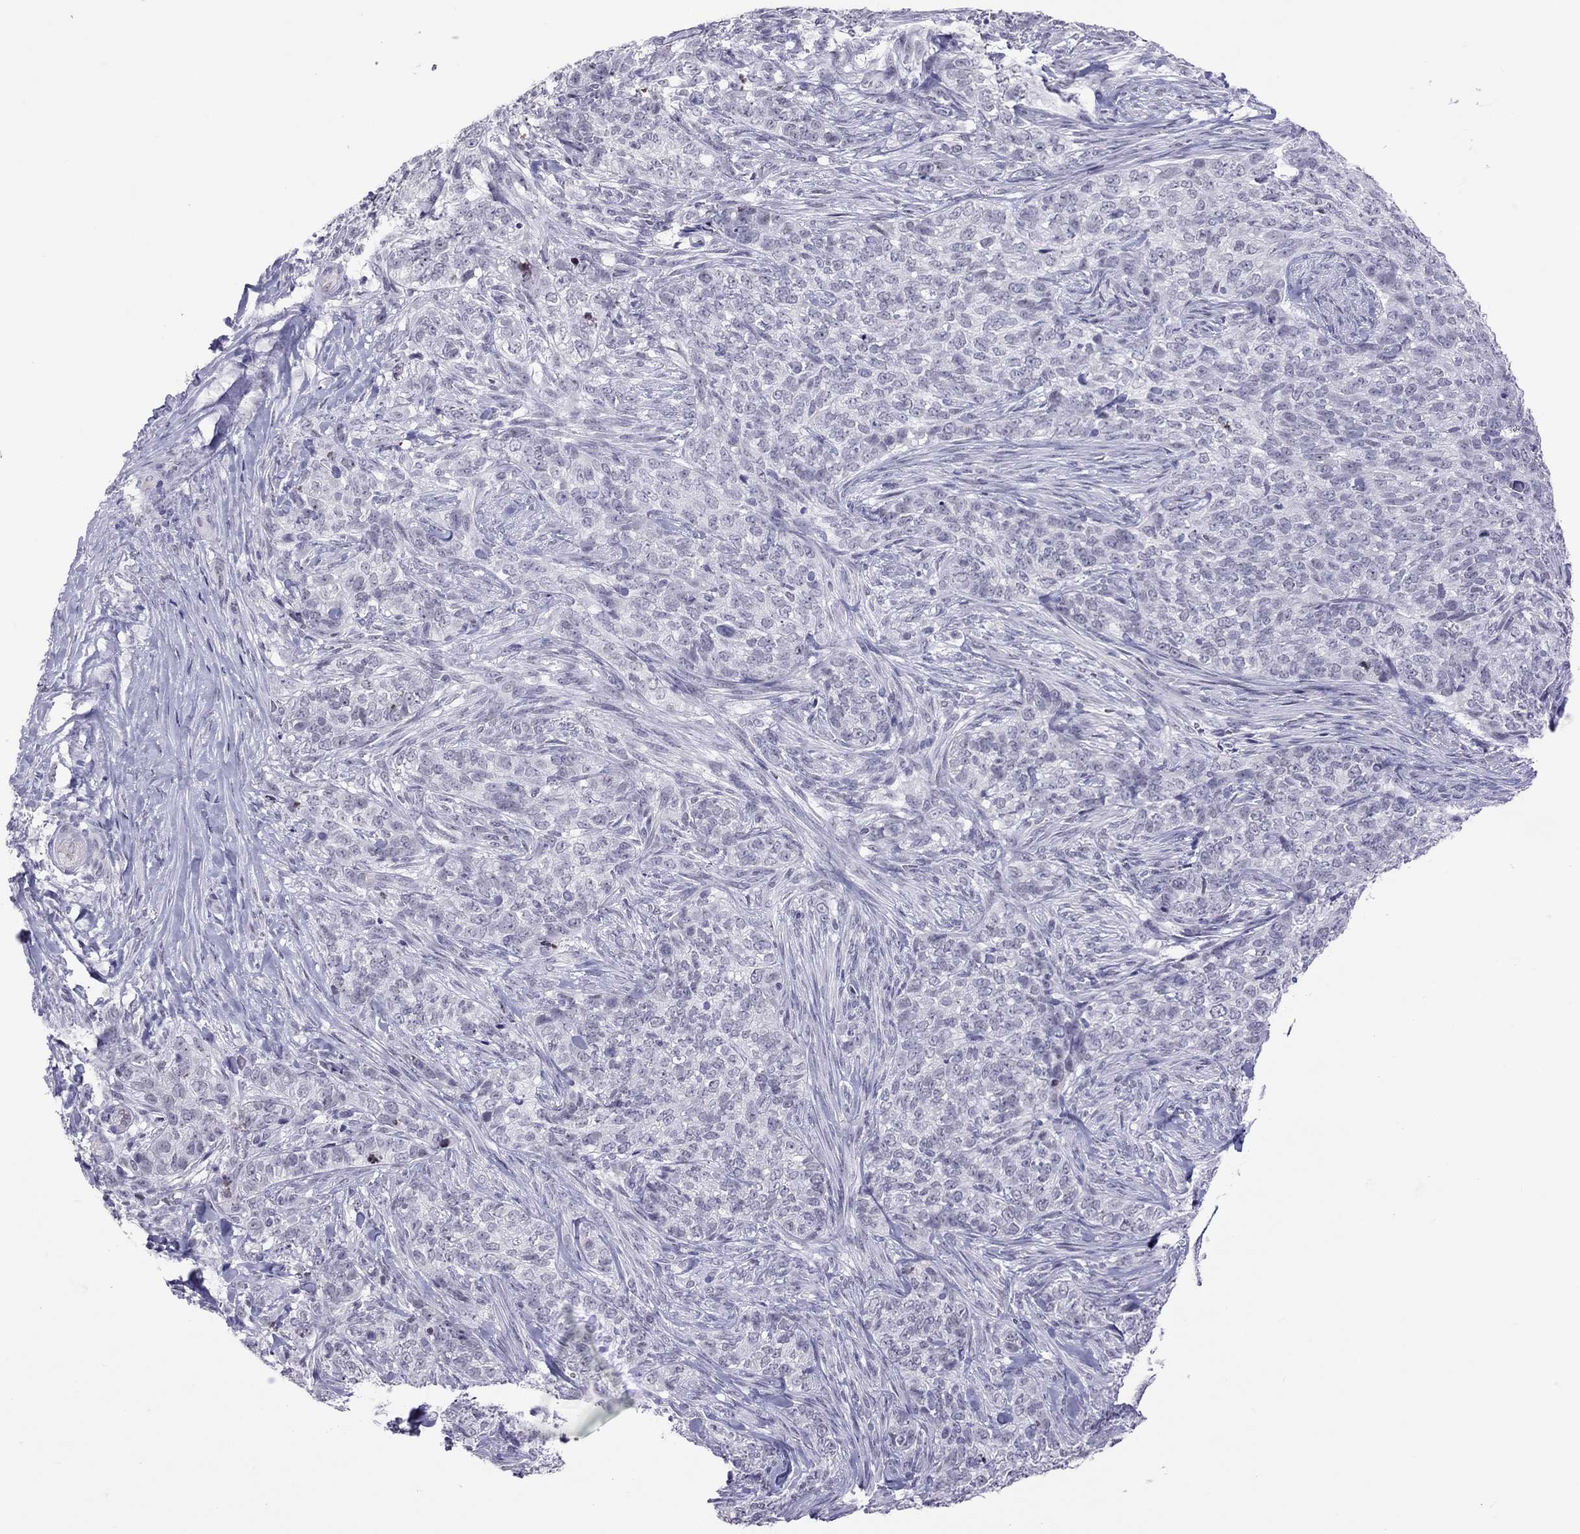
{"staining": {"intensity": "negative", "quantity": "none", "location": "none"}, "tissue": "skin cancer", "cell_type": "Tumor cells", "image_type": "cancer", "snomed": [{"axis": "morphology", "description": "Basal cell carcinoma"}, {"axis": "topography", "description": "Skin"}], "caption": "This is a micrograph of immunohistochemistry staining of basal cell carcinoma (skin), which shows no expression in tumor cells.", "gene": "JHY", "patient": {"sex": "female", "age": 69}}